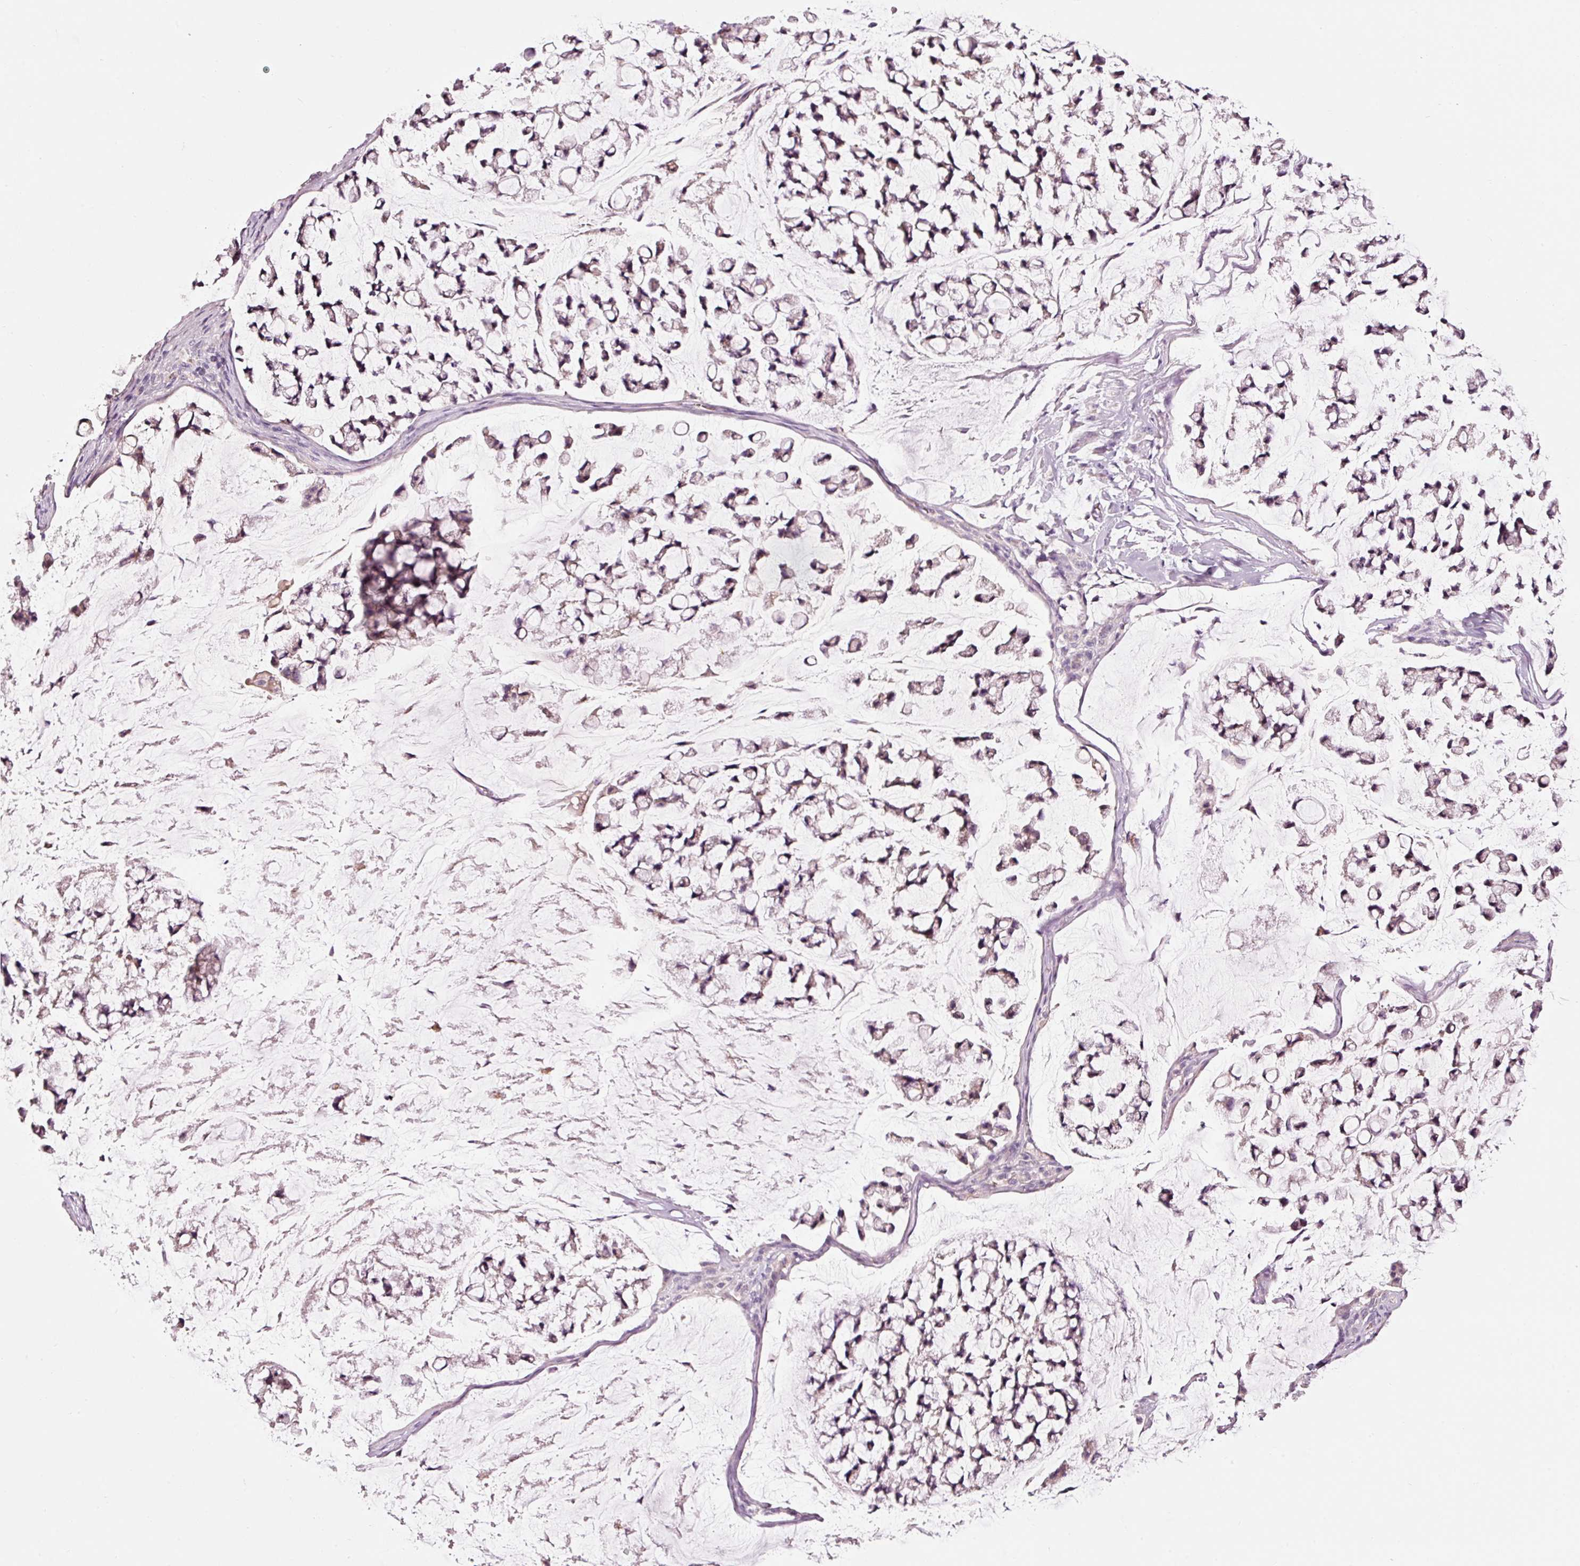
{"staining": {"intensity": "weak", "quantity": "<25%", "location": "cytoplasmic/membranous"}, "tissue": "stomach cancer", "cell_type": "Tumor cells", "image_type": "cancer", "snomed": [{"axis": "morphology", "description": "Adenocarcinoma, NOS"}, {"axis": "topography", "description": "Stomach, lower"}], "caption": "High magnification brightfield microscopy of stomach cancer (adenocarcinoma) stained with DAB (3,3'-diaminobenzidine) (brown) and counterstained with hematoxylin (blue): tumor cells show no significant positivity.", "gene": "LDHAL6B", "patient": {"sex": "male", "age": 67}}